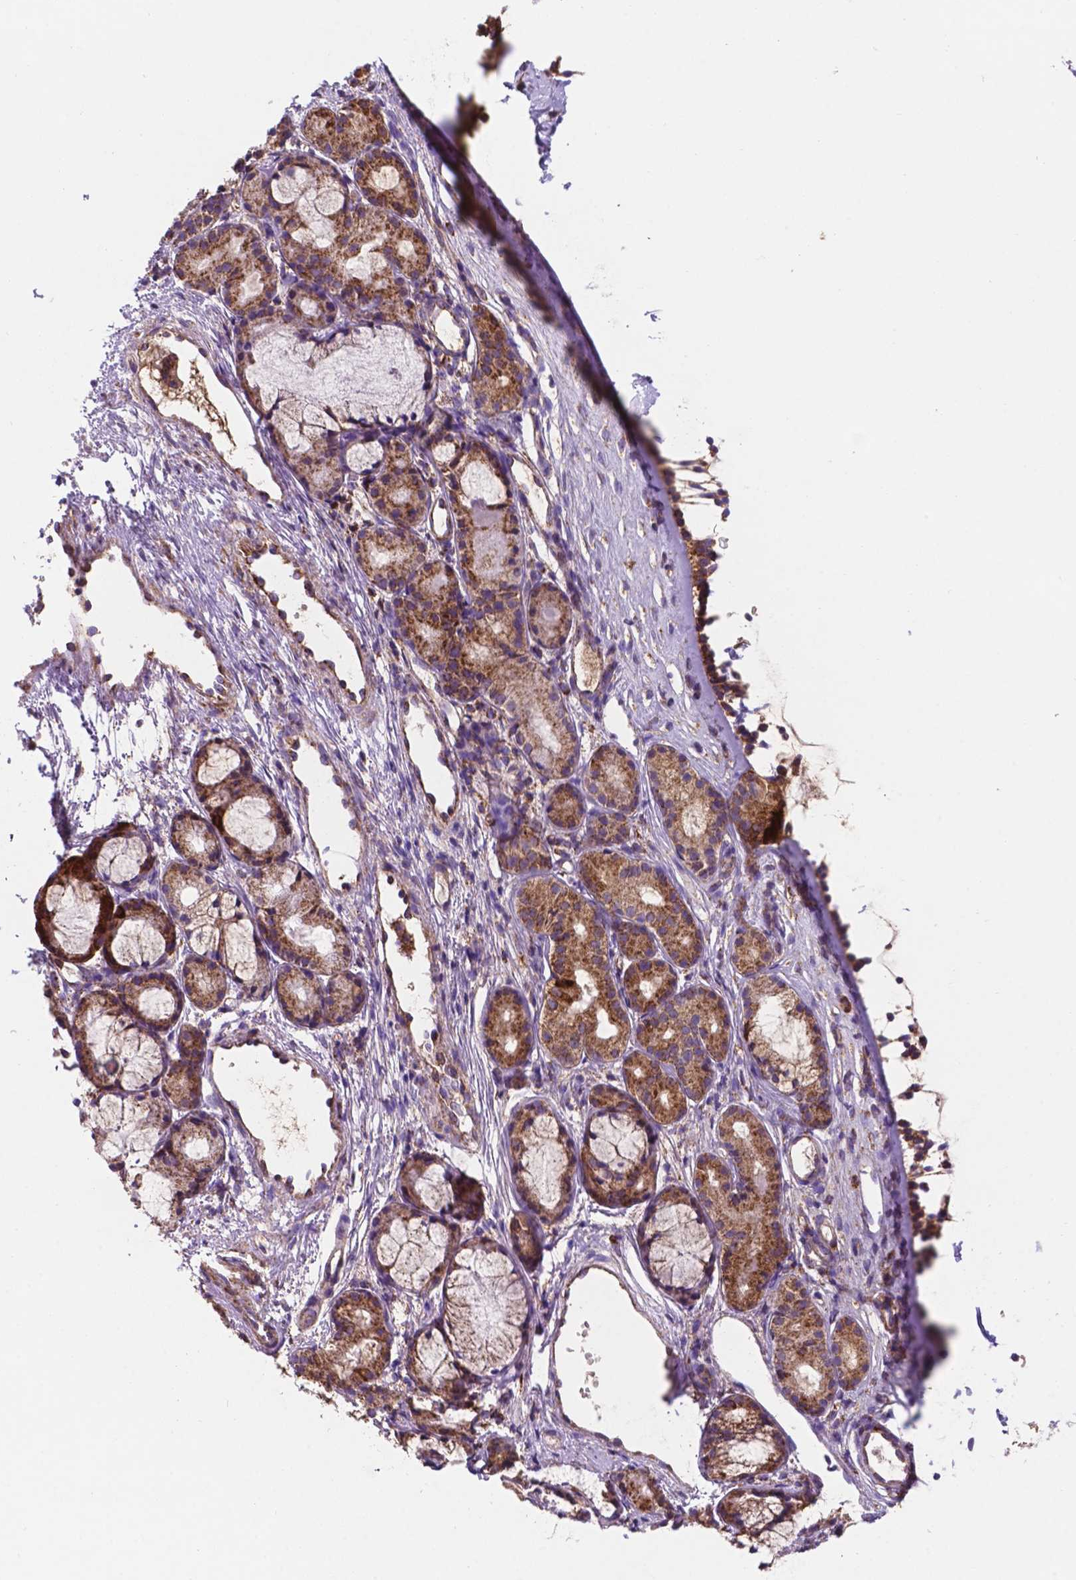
{"staining": {"intensity": "strong", "quantity": ">75%", "location": "cytoplasmic/membranous"}, "tissue": "nasopharynx", "cell_type": "Respiratory epithelial cells", "image_type": "normal", "snomed": [{"axis": "morphology", "description": "Normal tissue, NOS"}, {"axis": "topography", "description": "Nasopharynx"}], "caption": "A high amount of strong cytoplasmic/membranous expression is seen in approximately >75% of respiratory epithelial cells in benign nasopharynx.", "gene": "HSPD1", "patient": {"sex": "female", "age": 52}}